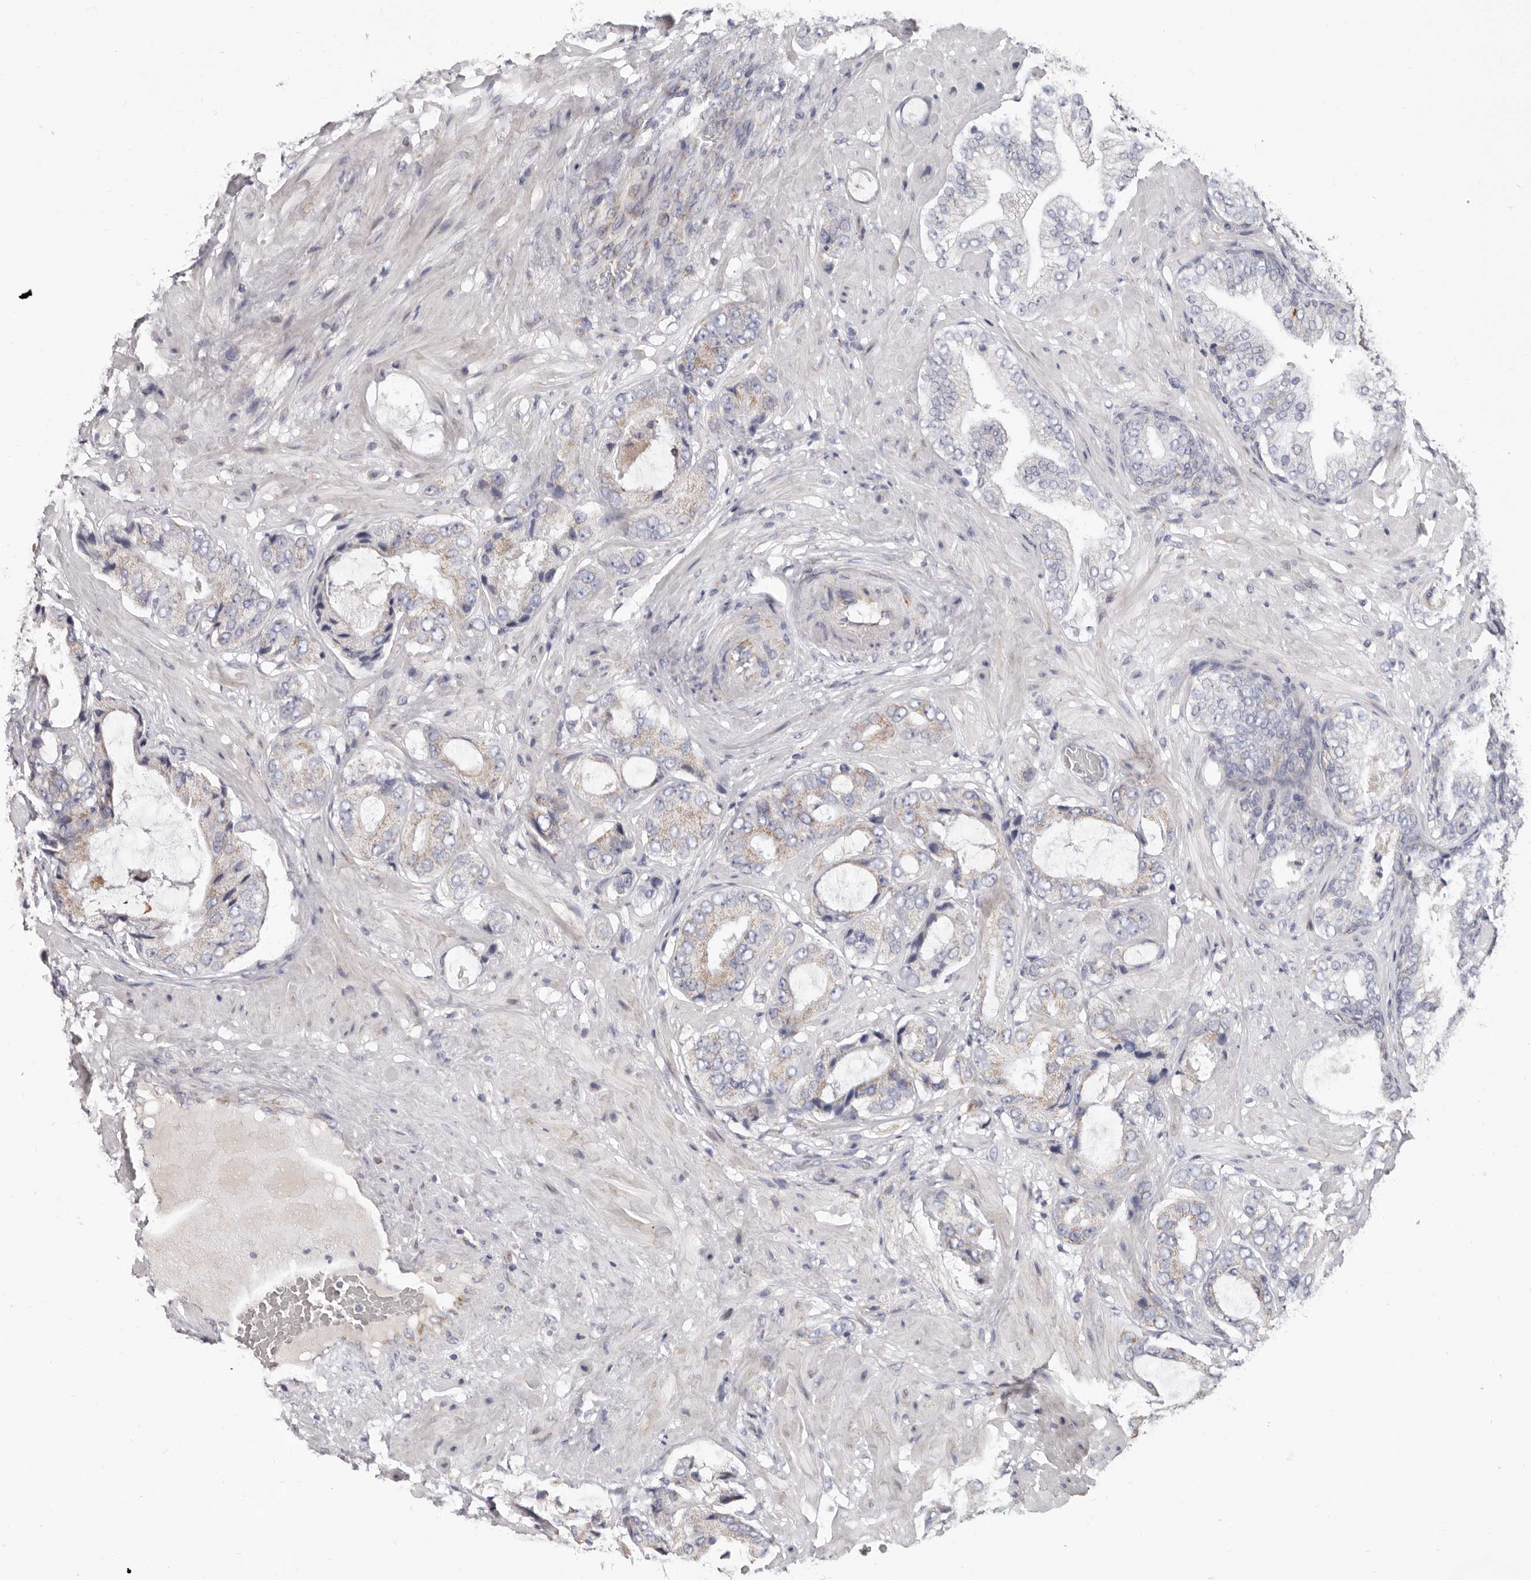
{"staining": {"intensity": "weak", "quantity": "<25%", "location": "cytoplasmic/membranous"}, "tissue": "prostate cancer", "cell_type": "Tumor cells", "image_type": "cancer", "snomed": [{"axis": "morphology", "description": "Adenocarcinoma, High grade"}, {"axis": "topography", "description": "Prostate"}], "caption": "Immunohistochemical staining of prostate high-grade adenocarcinoma reveals no significant positivity in tumor cells. (Brightfield microscopy of DAB (3,3'-diaminobenzidine) IHC at high magnification).", "gene": "RSPO2", "patient": {"sex": "male", "age": 59}}